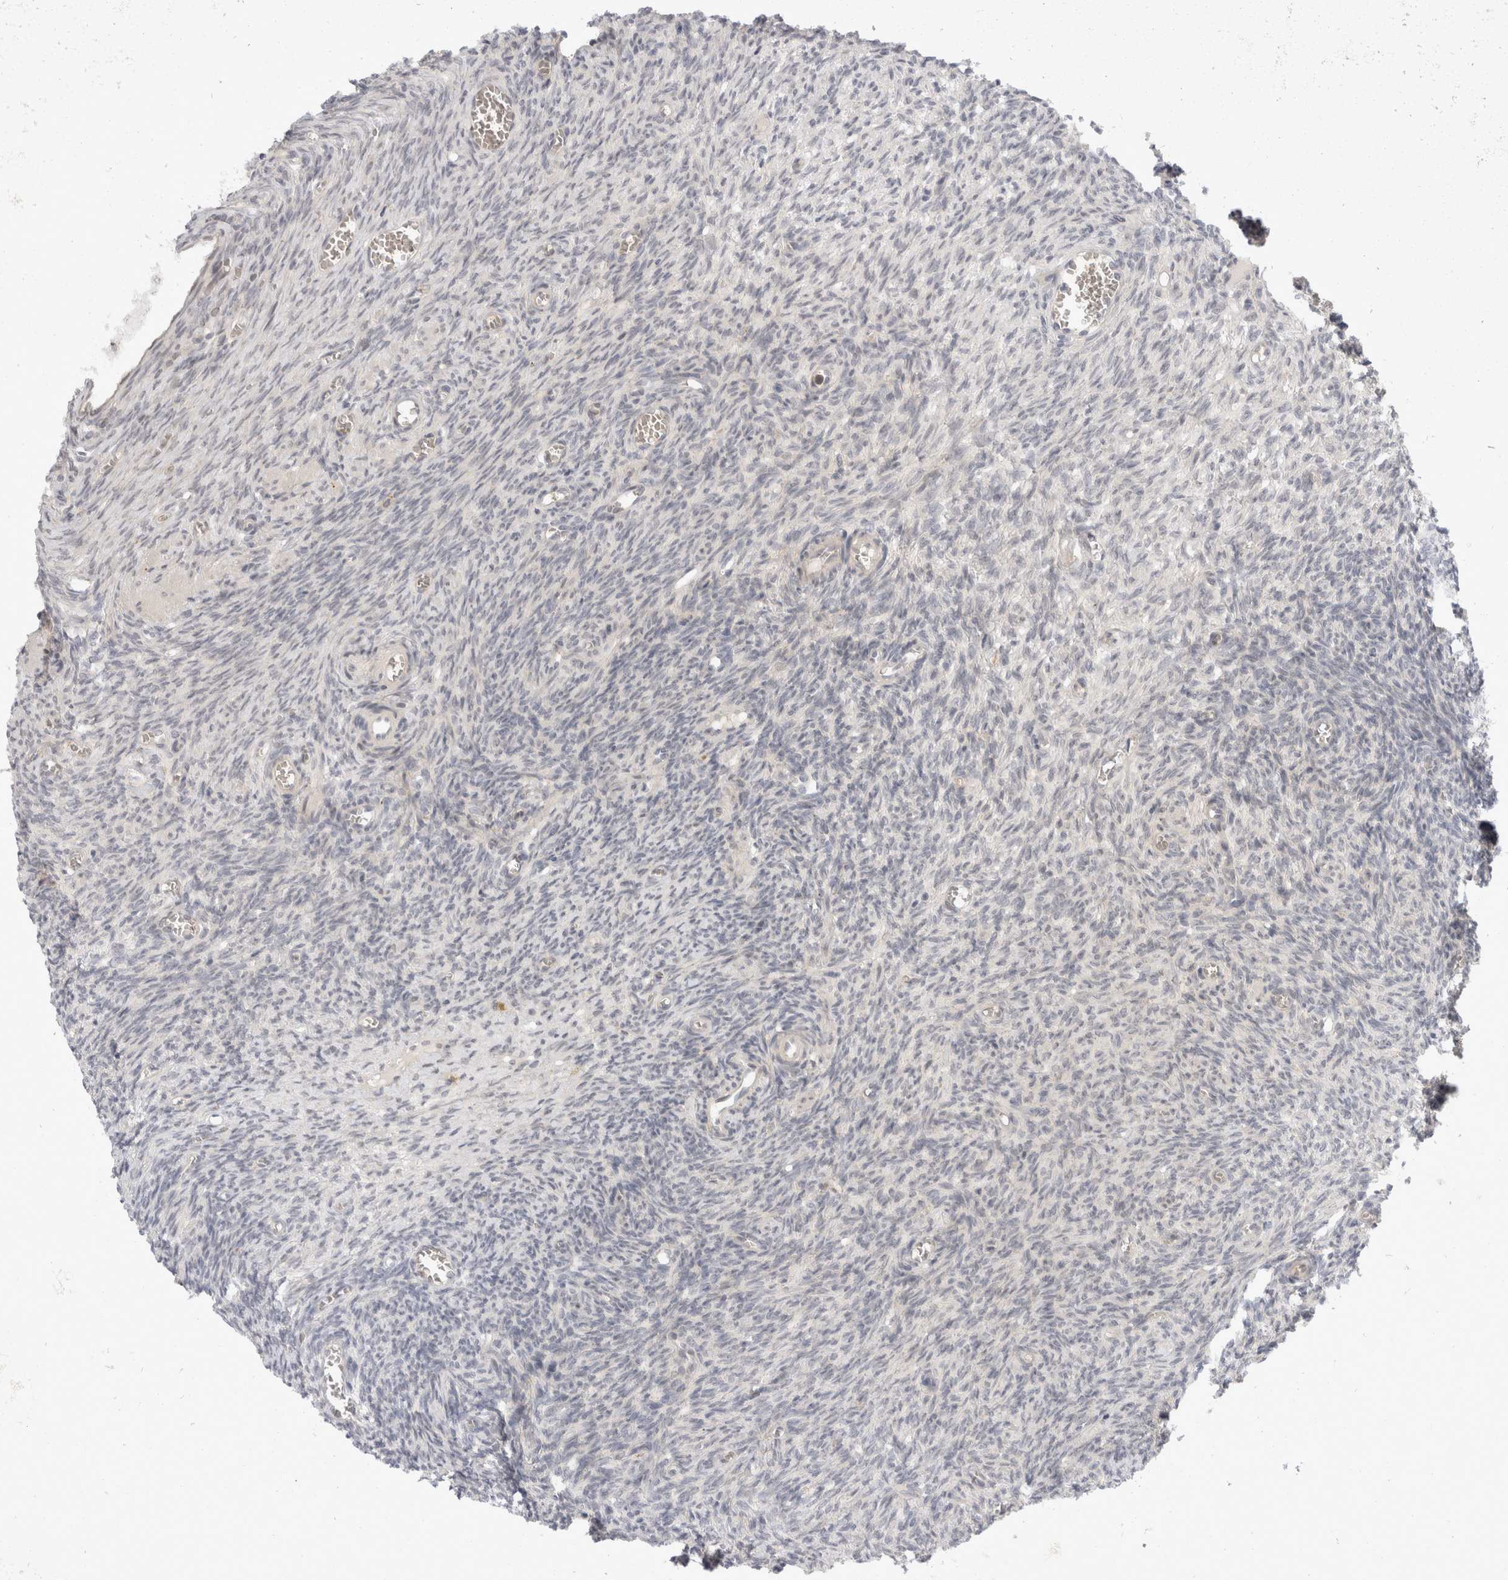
{"staining": {"intensity": "negative", "quantity": "none", "location": "none"}, "tissue": "ovary", "cell_type": "Follicle cells", "image_type": "normal", "snomed": [{"axis": "morphology", "description": "Normal tissue, NOS"}, {"axis": "topography", "description": "Ovary"}], "caption": "Follicle cells show no significant staining in unremarkable ovary. (Stains: DAB (3,3'-diaminobenzidine) IHC with hematoxylin counter stain, Microscopy: brightfield microscopy at high magnification).", "gene": "TOM1L2", "patient": {"sex": "female", "age": 27}}